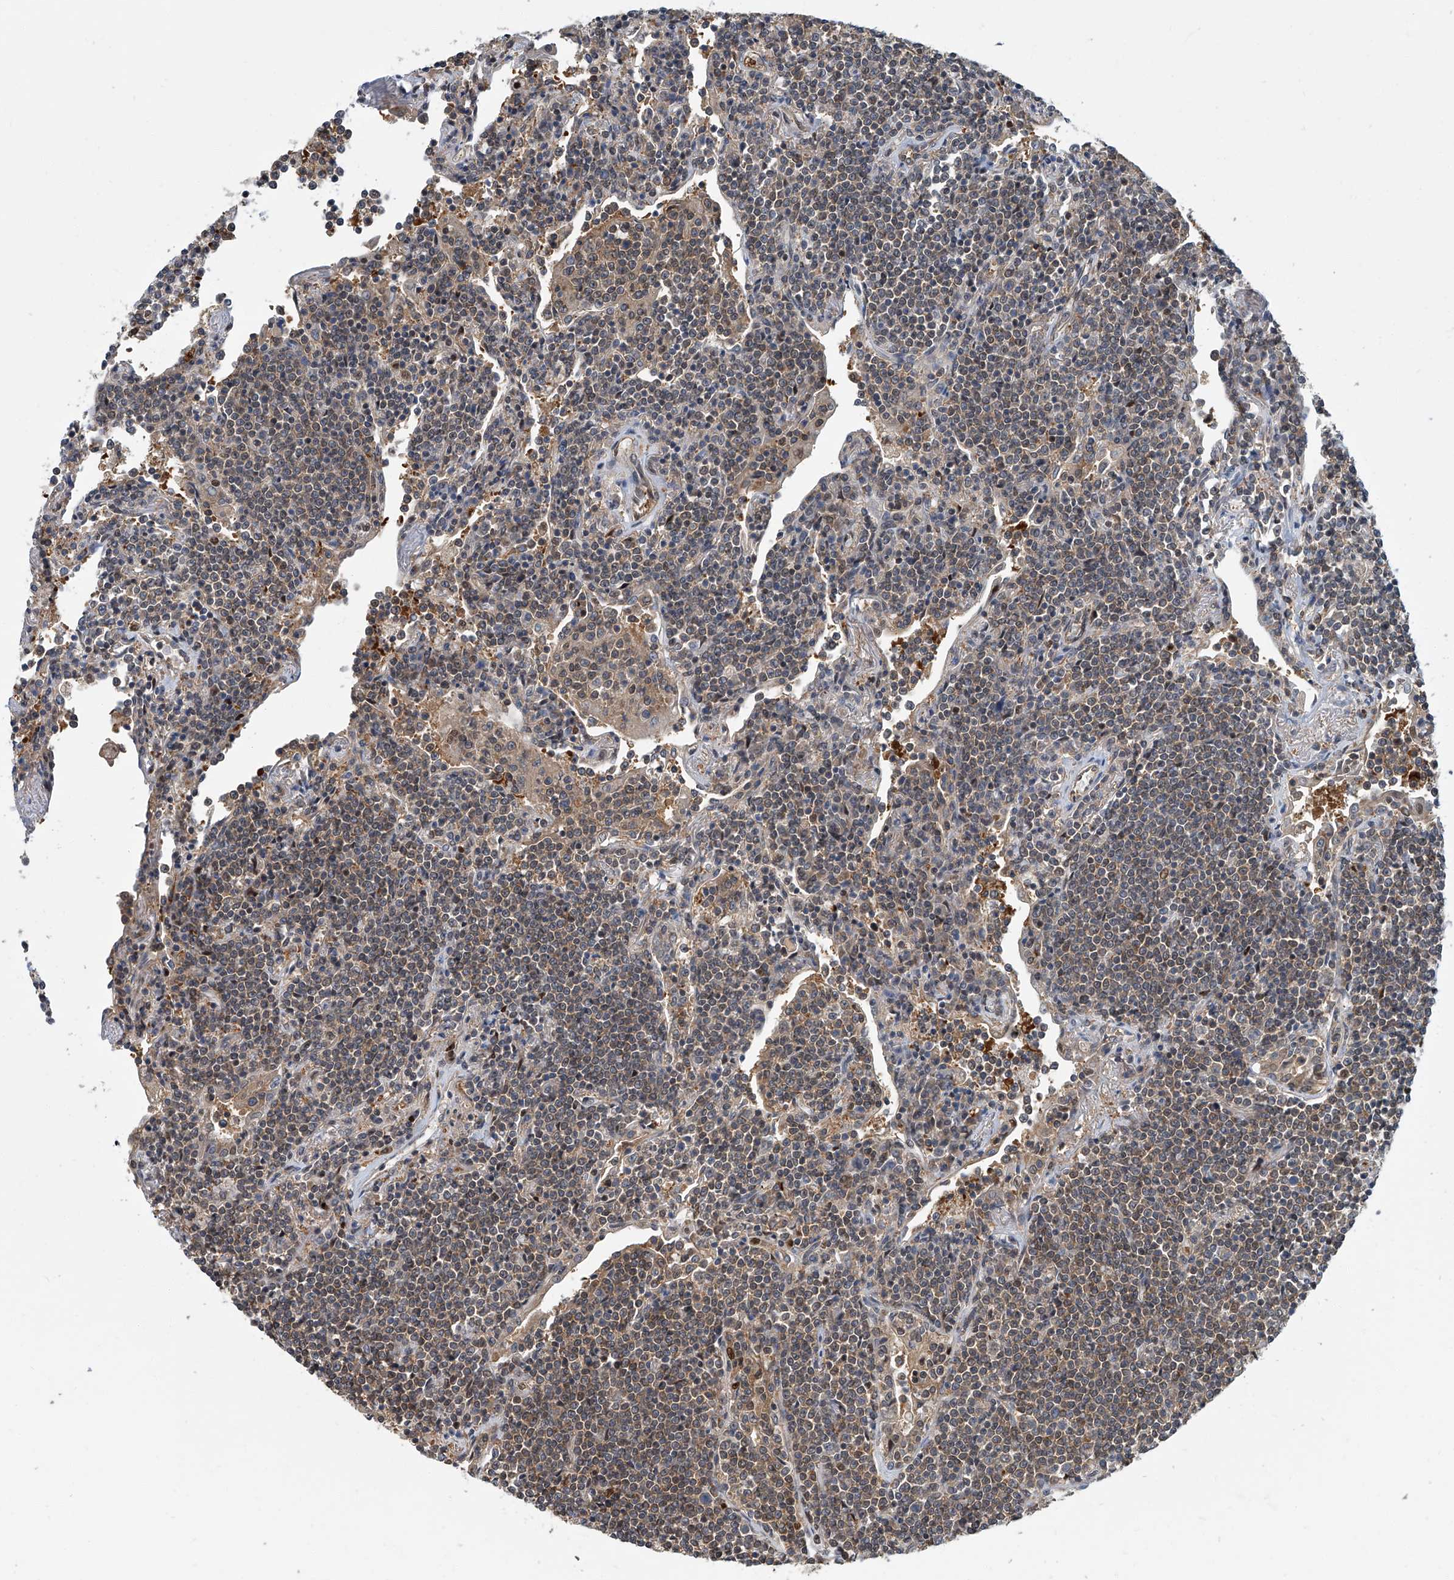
{"staining": {"intensity": "weak", "quantity": ">75%", "location": "cytoplasmic/membranous"}, "tissue": "lymphoma", "cell_type": "Tumor cells", "image_type": "cancer", "snomed": [{"axis": "morphology", "description": "Malignant lymphoma, non-Hodgkin's type, Low grade"}, {"axis": "topography", "description": "Lung"}], "caption": "Tumor cells reveal weak cytoplasmic/membranous expression in about >75% of cells in lymphoma.", "gene": "PSMB10", "patient": {"sex": "female", "age": 71}}